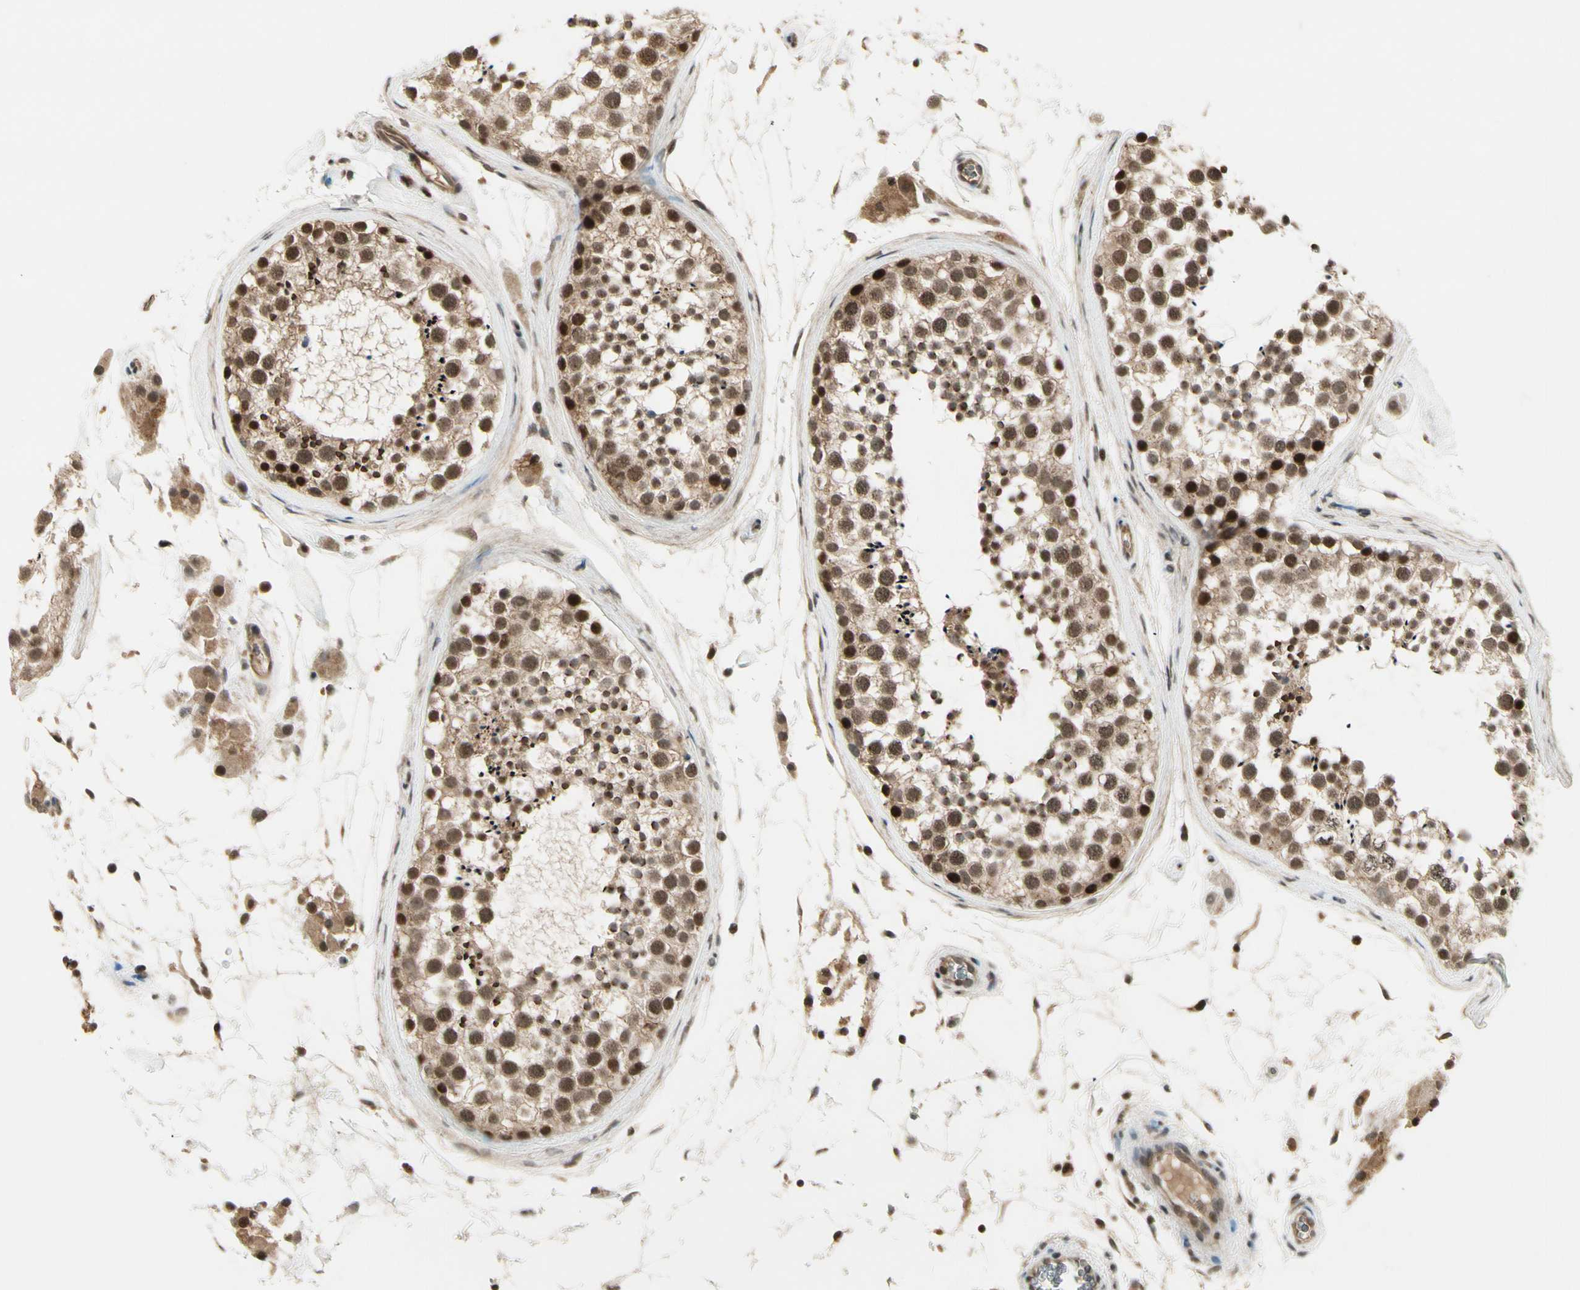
{"staining": {"intensity": "moderate", "quantity": "25%-75%", "location": "cytoplasmic/membranous,nuclear"}, "tissue": "testis", "cell_type": "Cells in seminiferous ducts", "image_type": "normal", "snomed": [{"axis": "morphology", "description": "Normal tissue, NOS"}, {"axis": "topography", "description": "Testis"}], "caption": "Immunohistochemical staining of benign human testis reveals medium levels of moderate cytoplasmic/membranous,nuclear expression in about 25%-75% of cells in seminiferous ducts.", "gene": "CDK11A", "patient": {"sex": "male", "age": 46}}